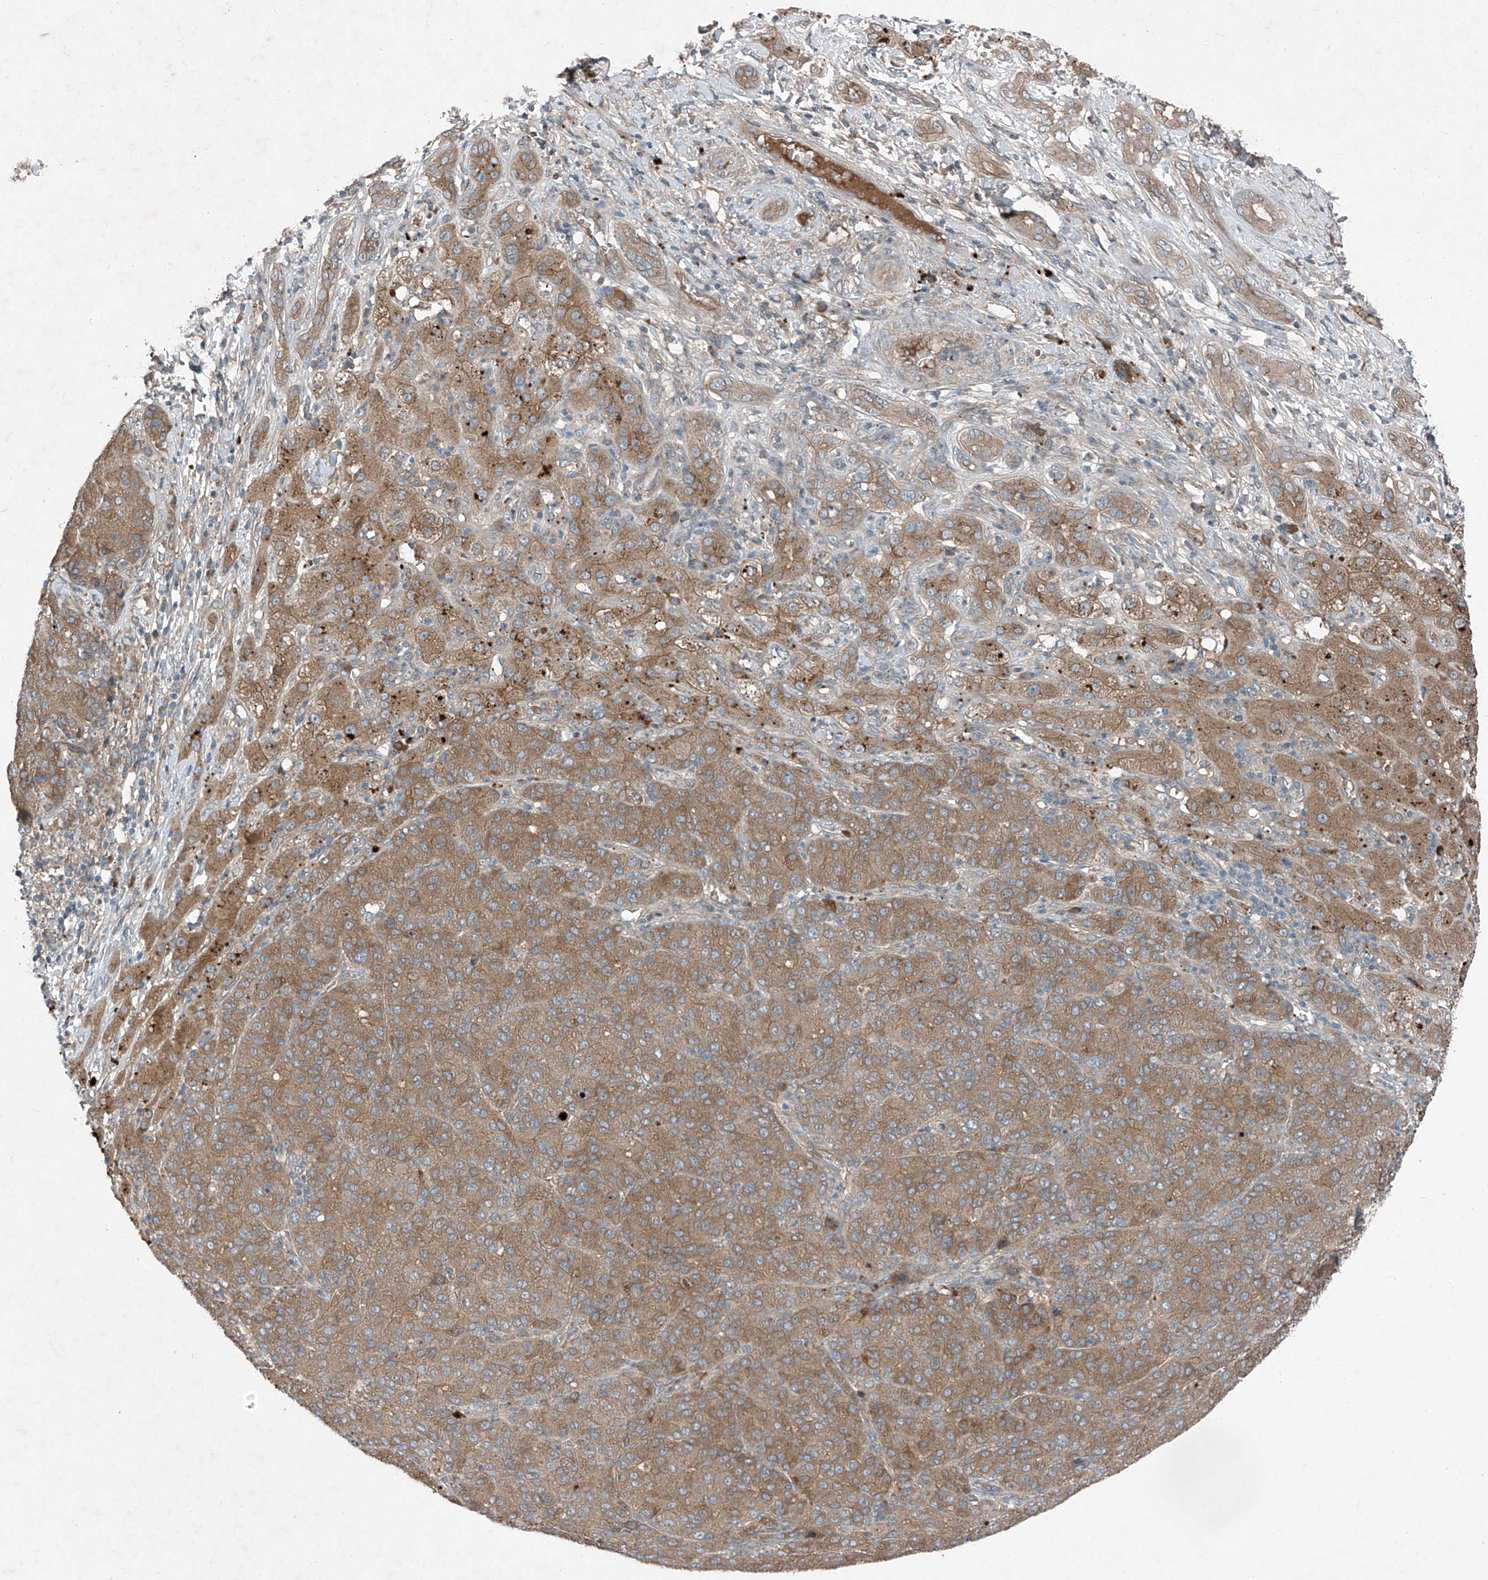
{"staining": {"intensity": "moderate", "quantity": ">75%", "location": "cytoplasmic/membranous"}, "tissue": "liver cancer", "cell_type": "Tumor cells", "image_type": "cancer", "snomed": [{"axis": "morphology", "description": "Carcinoma, Hepatocellular, NOS"}, {"axis": "topography", "description": "Liver"}], "caption": "Moderate cytoplasmic/membranous protein staining is seen in about >75% of tumor cells in liver cancer (hepatocellular carcinoma). The staining was performed using DAB, with brown indicating positive protein expression. Nuclei are stained blue with hematoxylin.", "gene": "FOXRED2", "patient": {"sex": "male", "age": 65}}